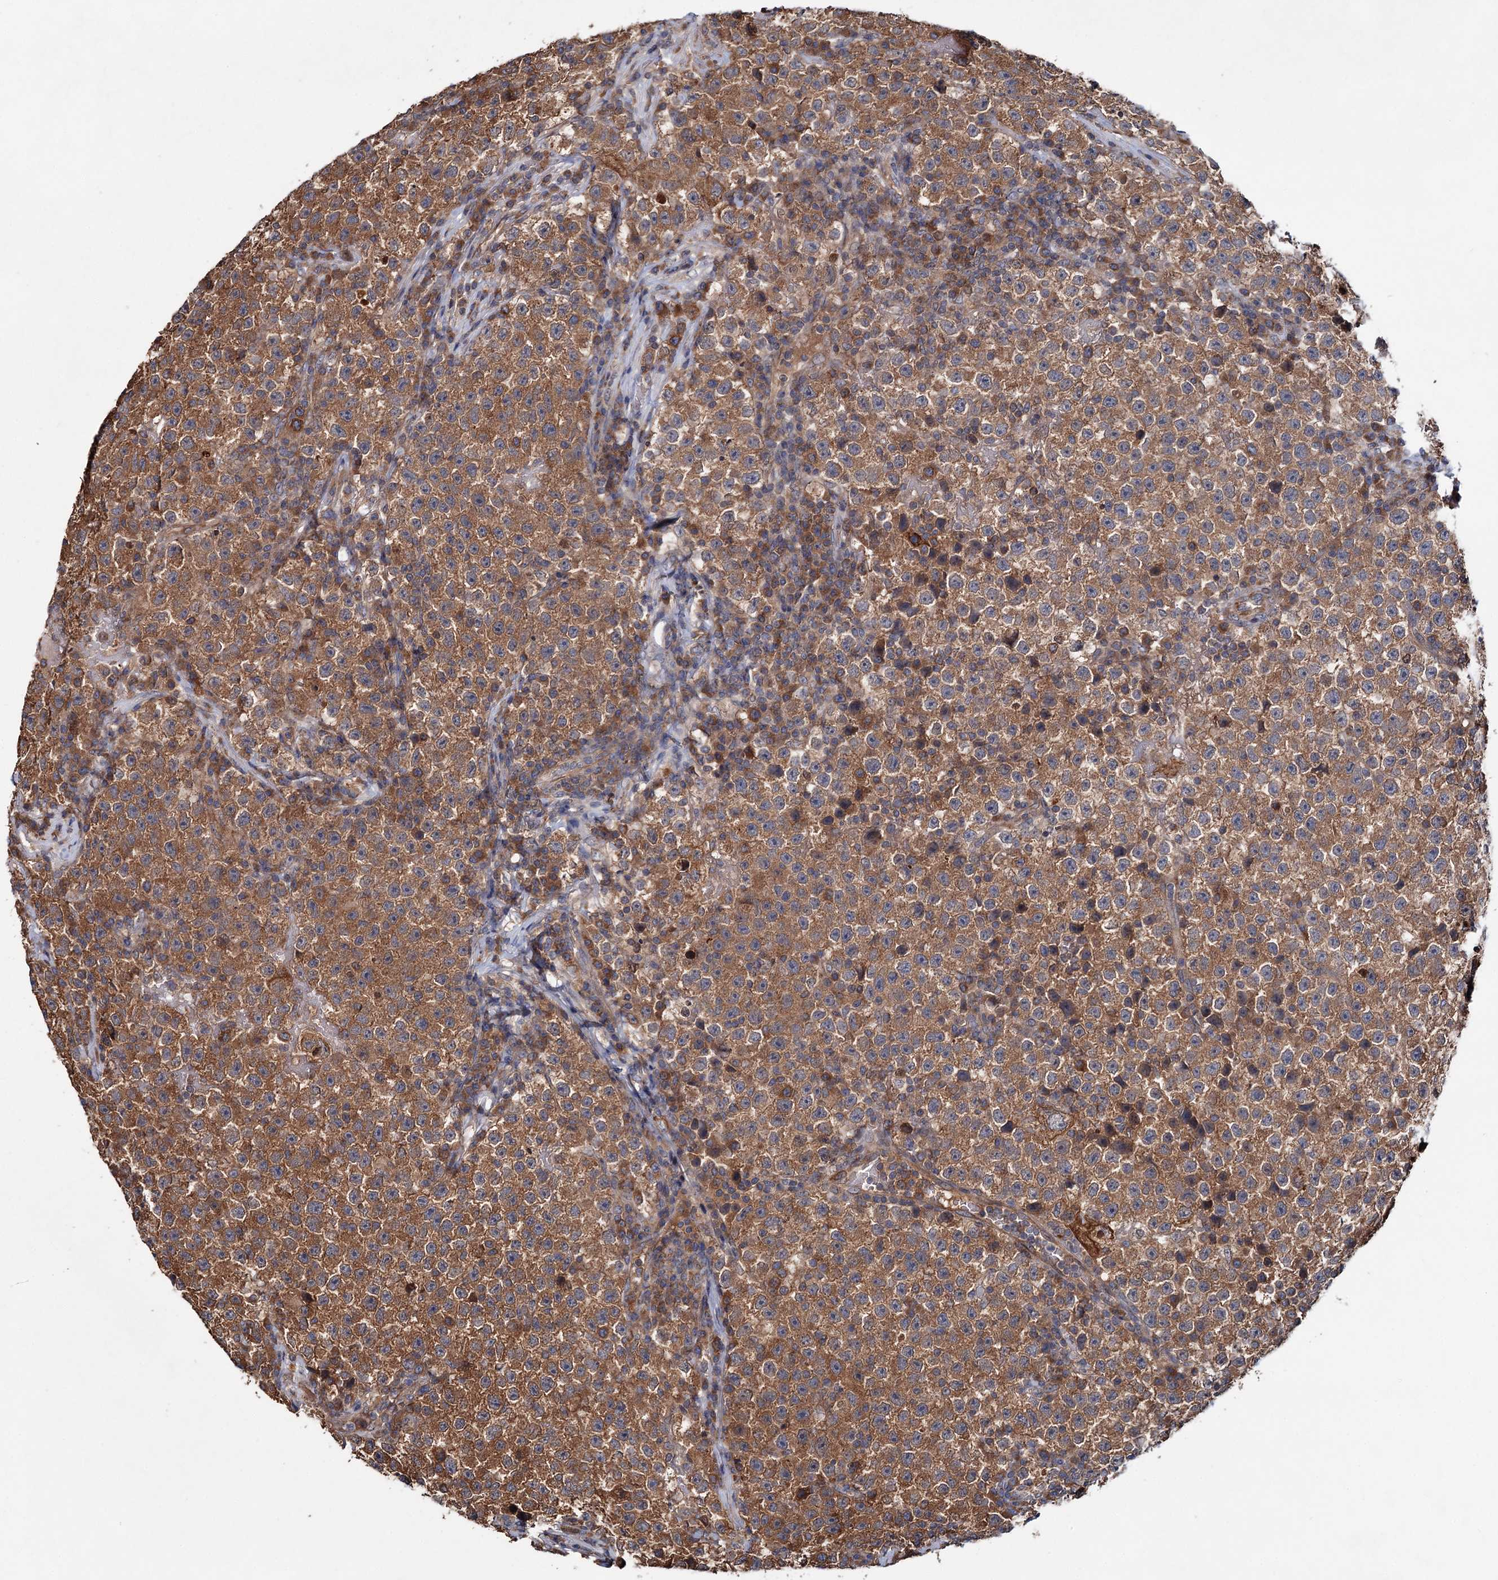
{"staining": {"intensity": "strong", "quantity": ">75%", "location": "cytoplasmic/membranous"}, "tissue": "testis cancer", "cell_type": "Tumor cells", "image_type": "cancer", "snomed": [{"axis": "morphology", "description": "Seminoma, NOS"}, {"axis": "topography", "description": "Testis"}], "caption": "Immunohistochemistry (IHC) histopathology image of testis seminoma stained for a protein (brown), which demonstrates high levels of strong cytoplasmic/membranous staining in about >75% of tumor cells.", "gene": "MTRR", "patient": {"sex": "male", "age": 22}}